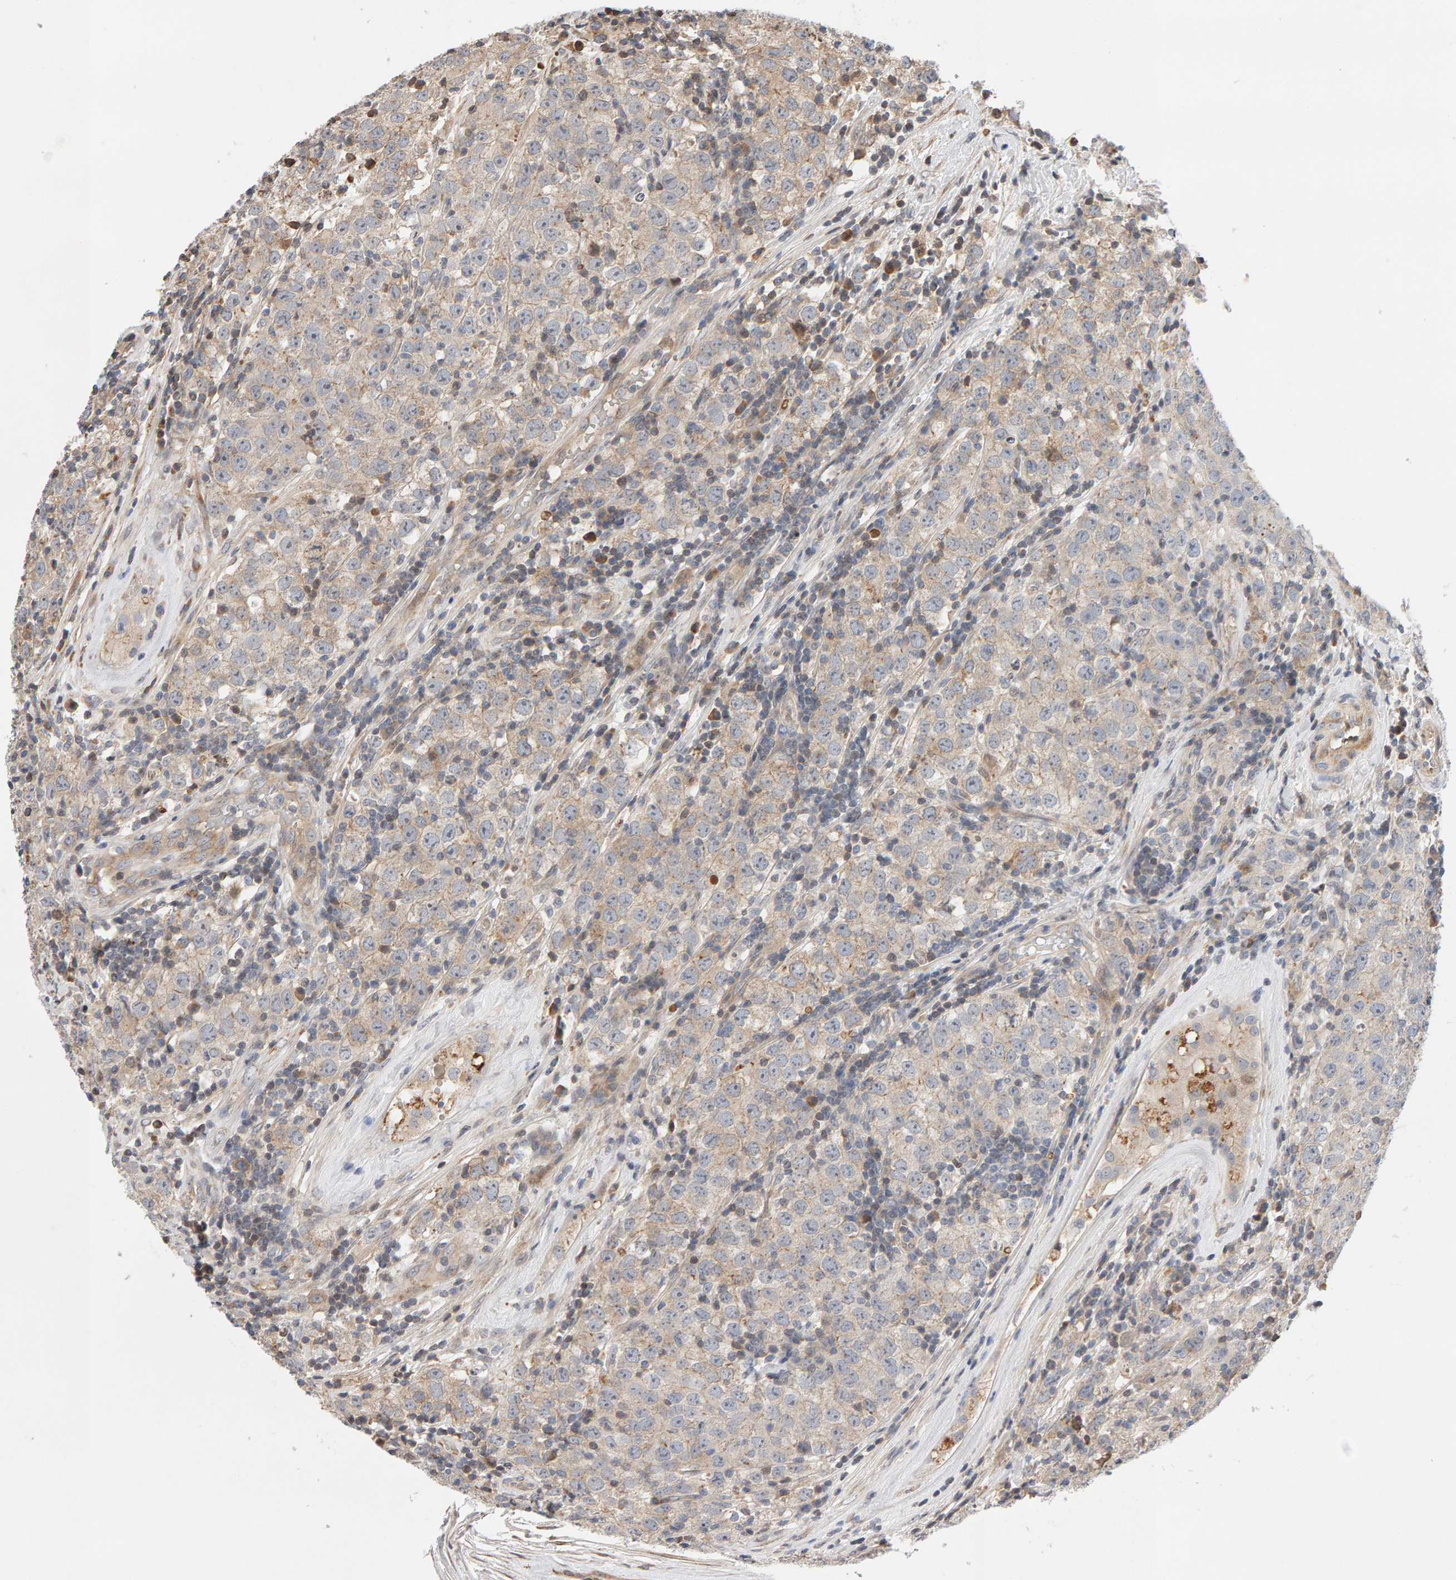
{"staining": {"intensity": "weak", "quantity": "<25%", "location": "cytoplasmic/membranous"}, "tissue": "testis cancer", "cell_type": "Tumor cells", "image_type": "cancer", "snomed": [{"axis": "morphology", "description": "Seminoma, NOS"}, {"axis": "morphology", "description": "Carcinoma, Embryonal, NOS"}, {"axis": "topography", "description": "Testis"}], "caption": "IHC micrograph of neoplastic tissue: human testis cancer (embryonal carcinoma) stained with DAB reveals no significant protein staining in tumor cells.", "gene": "LZTS1", "patient": {"sex": "male", "age": 28}}